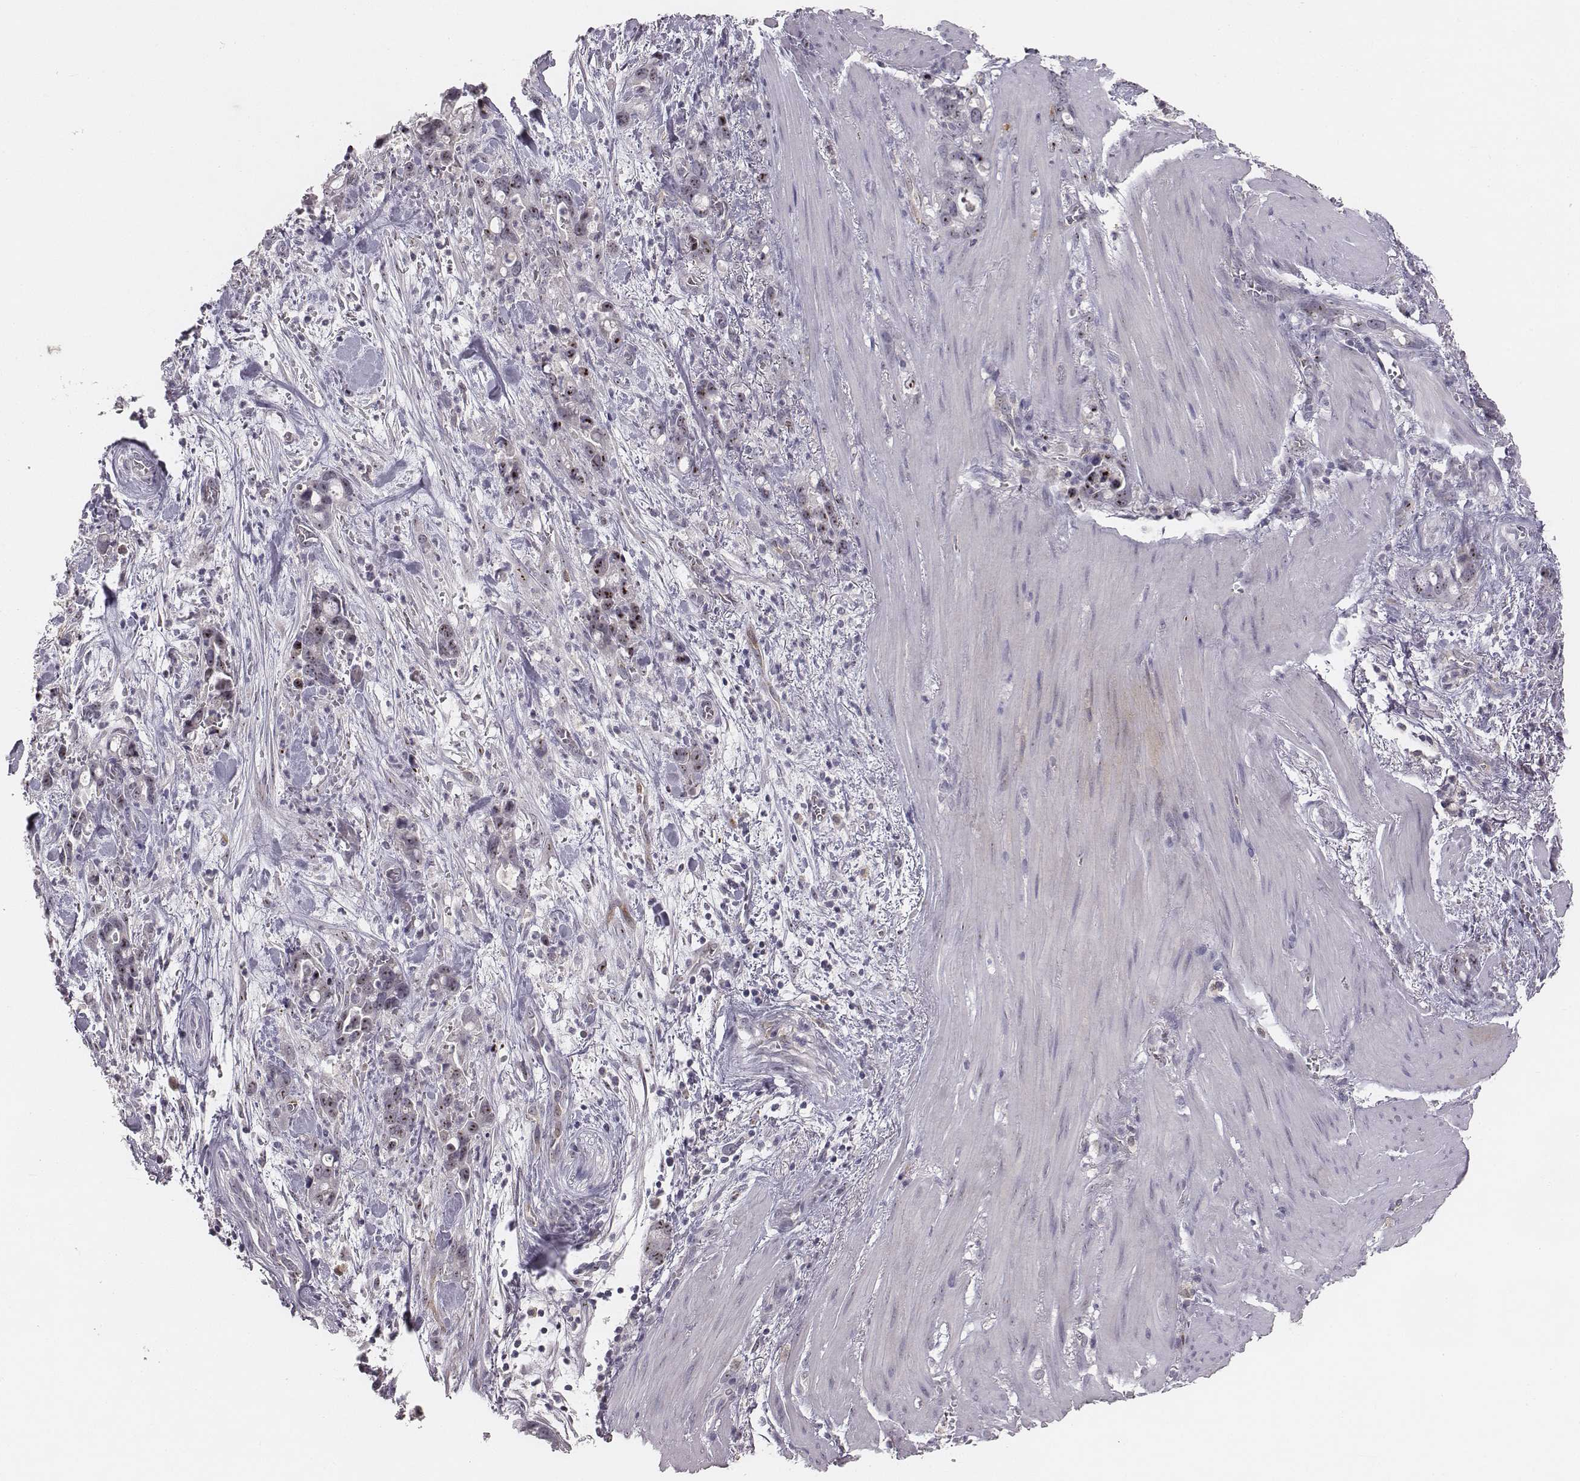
{"staining": {"intensity": "strong", "quantity": ">75%", "location": "nuclear"}, "tissue": "stomach cancer", "cell_type": "Tumor cells", "image_type": "cancer", "snomed": [{"axis": "morphology", "description": "Normal tissue, NOS"}, {"axis": "morphology", "description": "Adenocarcinoma, NOS"}, {"axis": "topography", "description": "Esophagus"}, {"axis": "topography", "description": "Stomach, upper"}], "caption": "Tumor cells display strong nuclear positivity in about >75% of cells in stomach adenocarcinoma. The protein is shown in brown color, while the nuclei are stained blue.", "gene": "NIFK", "patient": {"sex": "male", "age": 74}}